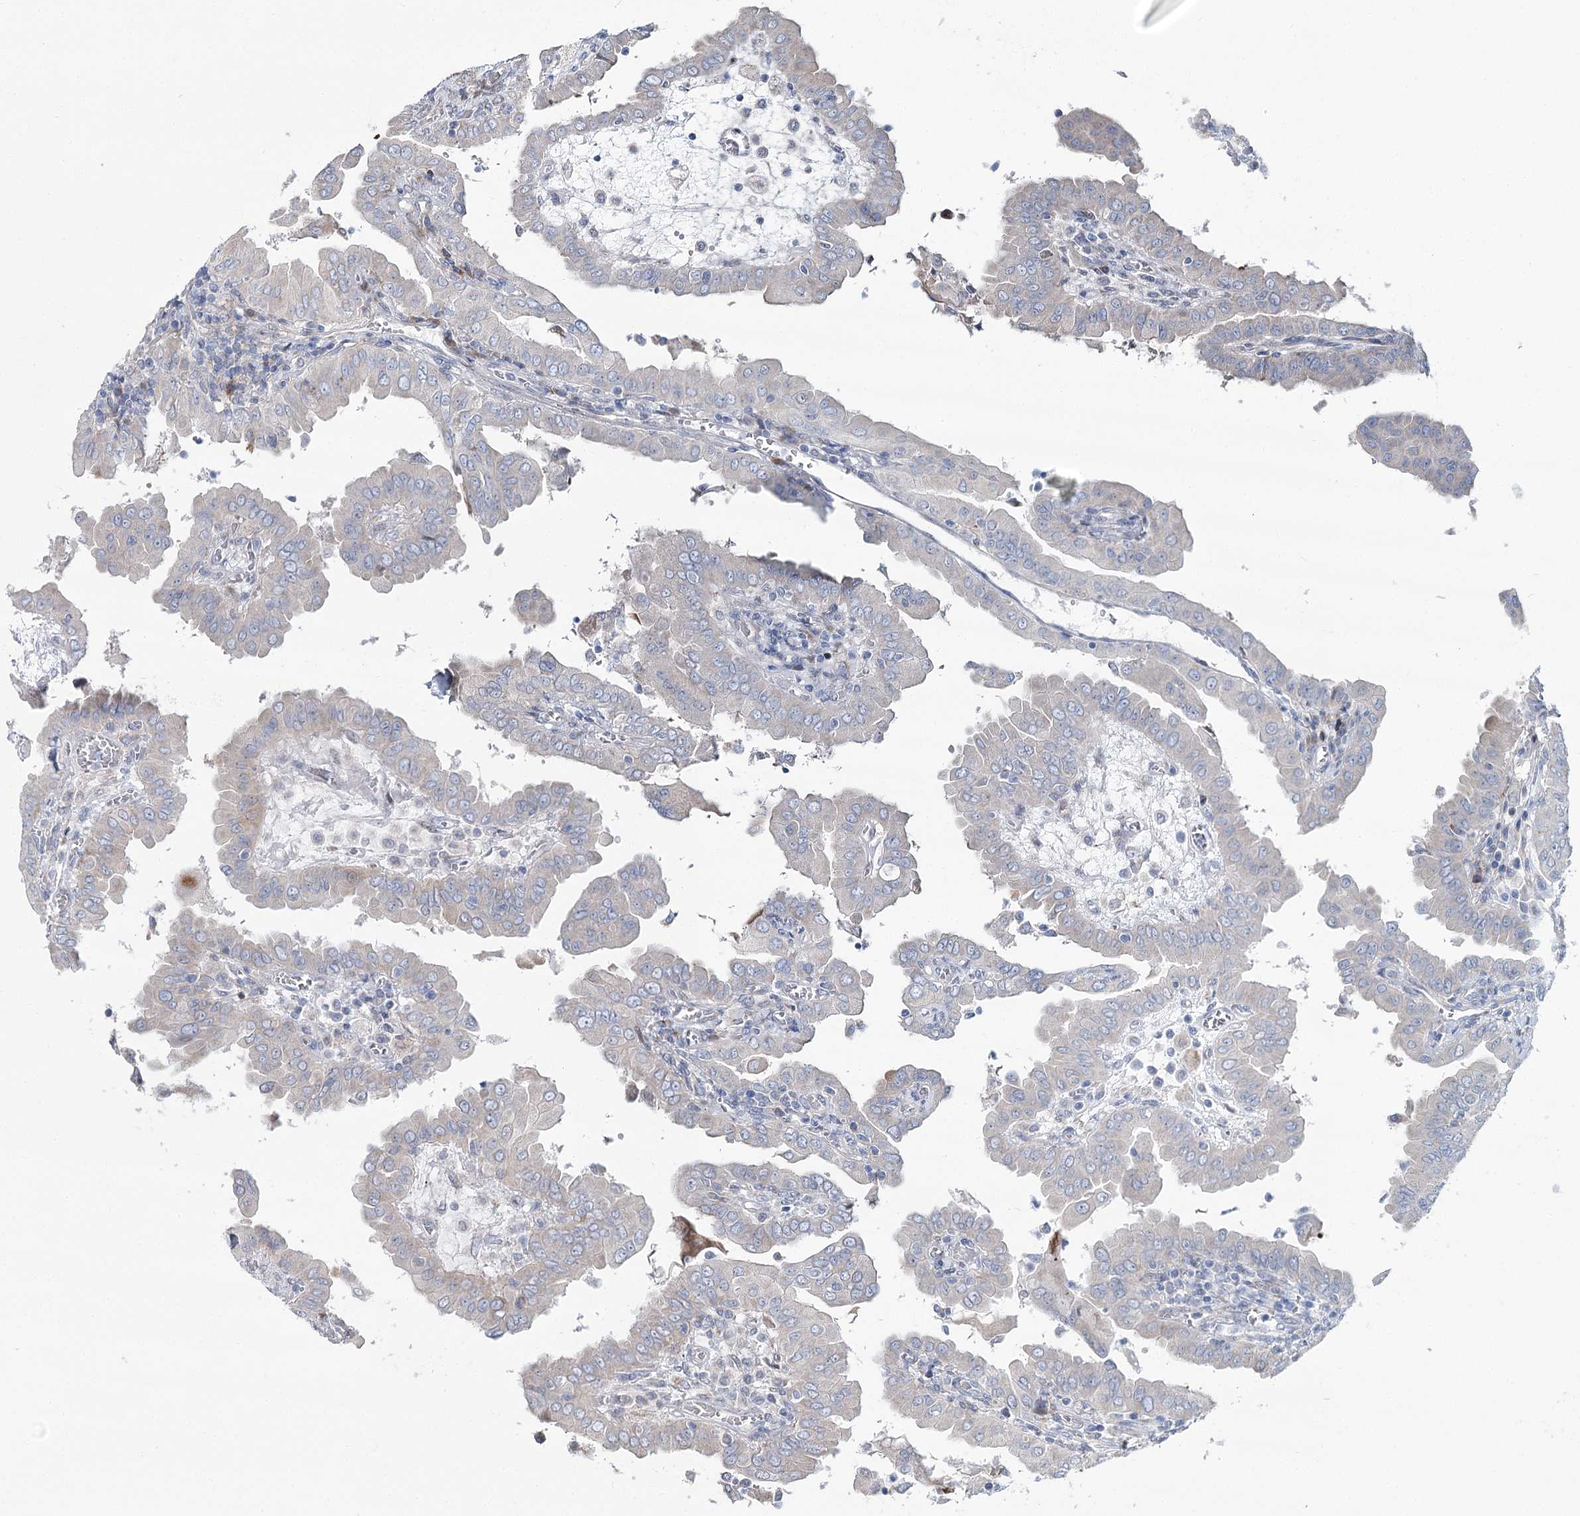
{"staining": {"intensity": "negative", "quantity": "none", "location": "none"}, "tissue": "thyroid cancer", "cell_type": "Tumor cells", "image_type": "cancer", "snomed": [{"axis": "morphology", "description": "Papillary adenocarcinoma, NOS"}, {"axis": "topography", "description": "Thyroid gland"}], "caption": "IHC micrograph of neoplastic tissue: human thyroid cancer (papillary adenocarcinoma) stained with DAB reveals no significant protein staining in tumor cells.", "gene": "CPLANE1", "patient": {"sex": "male", "age": 33}}